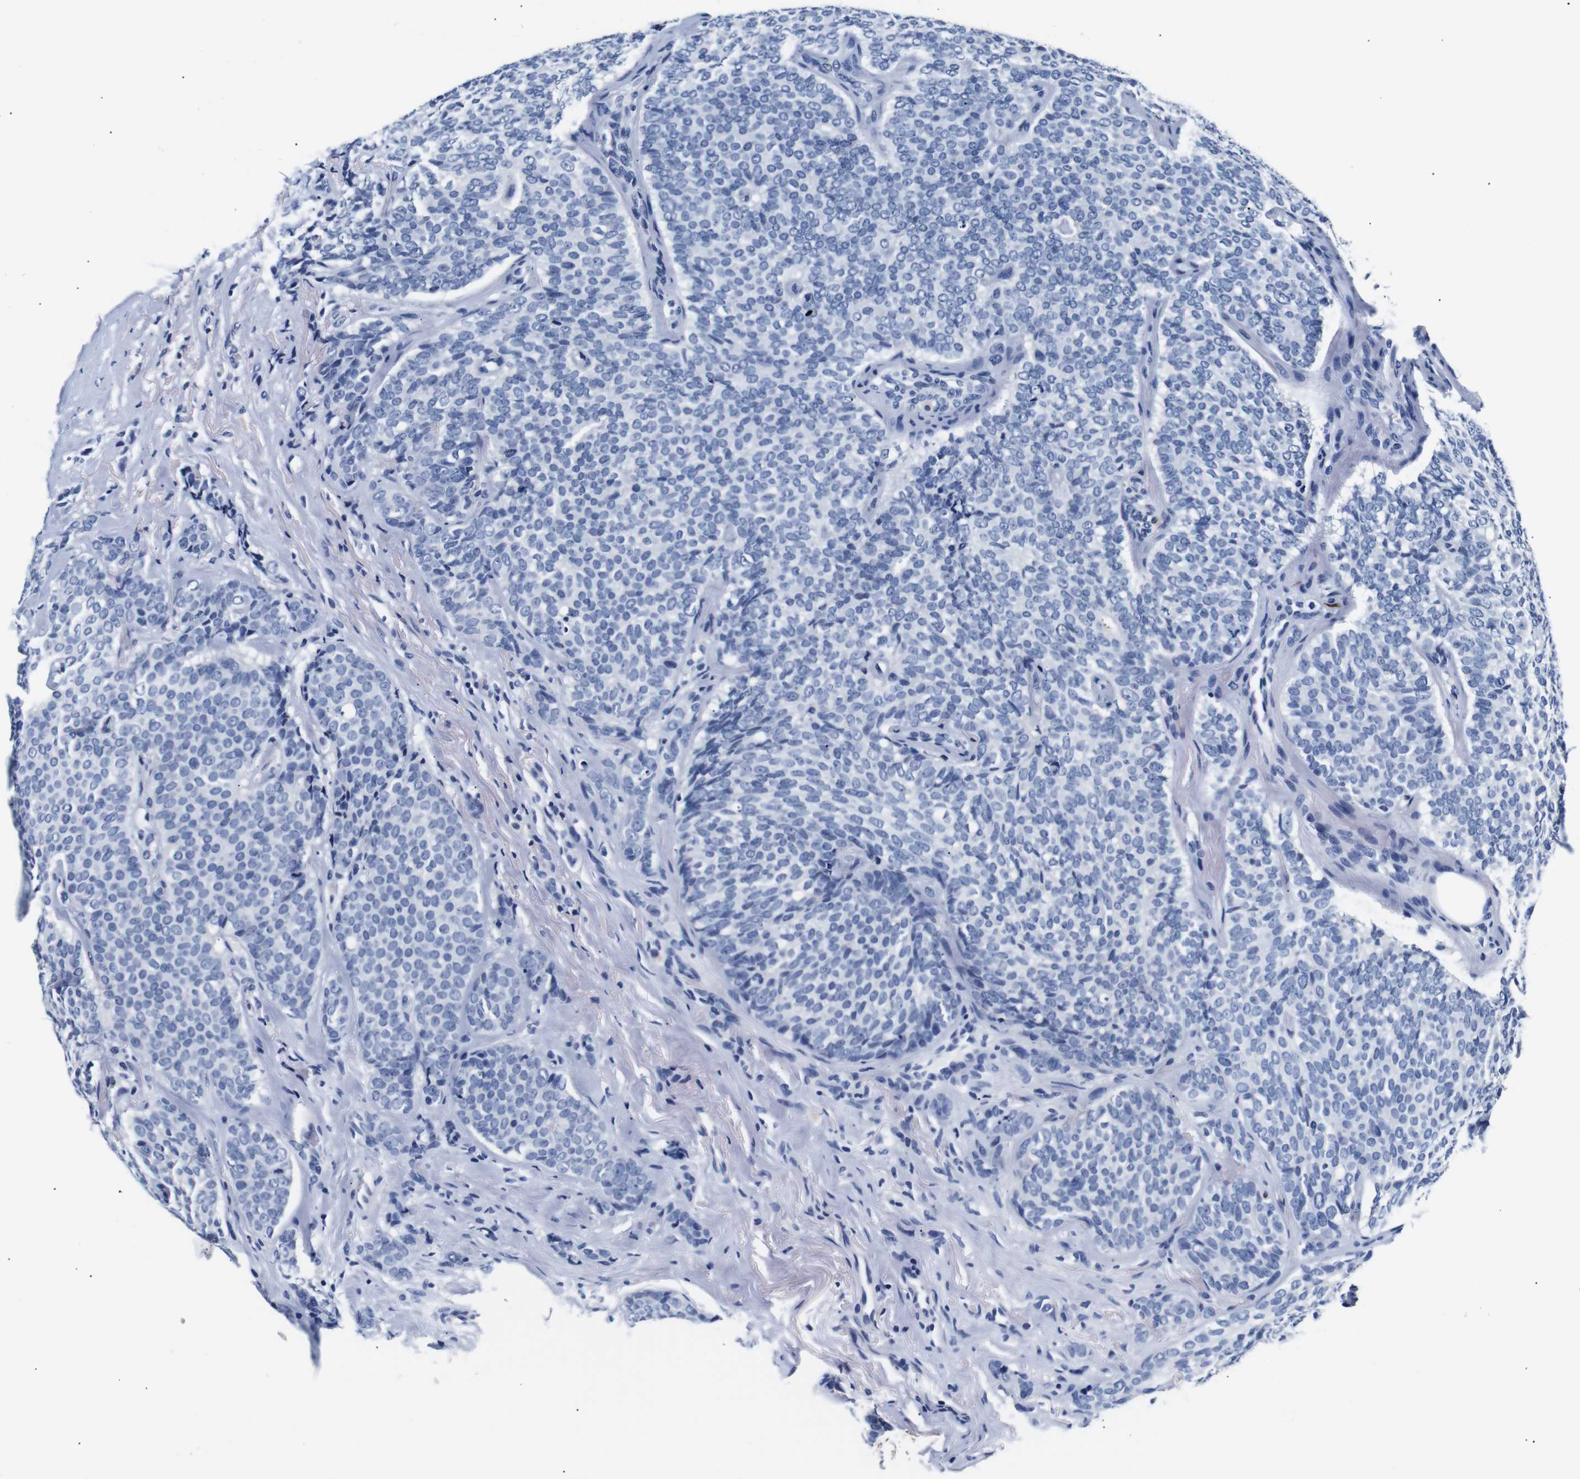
{"staining": {"intensity": "negative", "quantity": "none", "location": "none"}, "tissue": "breast cancer", "cell_type": "Tumor cells", "image_type": "cancer", "snomed": [{"axis": "morphology", "description": "Lobular carcinoma"}, {"axis": "topography", "description": "Skin"}, {"axis": "topography", "description": "Breast"}], "caption": "Immunohistochemical staining of human breast lobular carcinoma shows no significant staining in tumor cells.", "gene": "GAP43", "patient": {"sex": "female", "age": 46}}